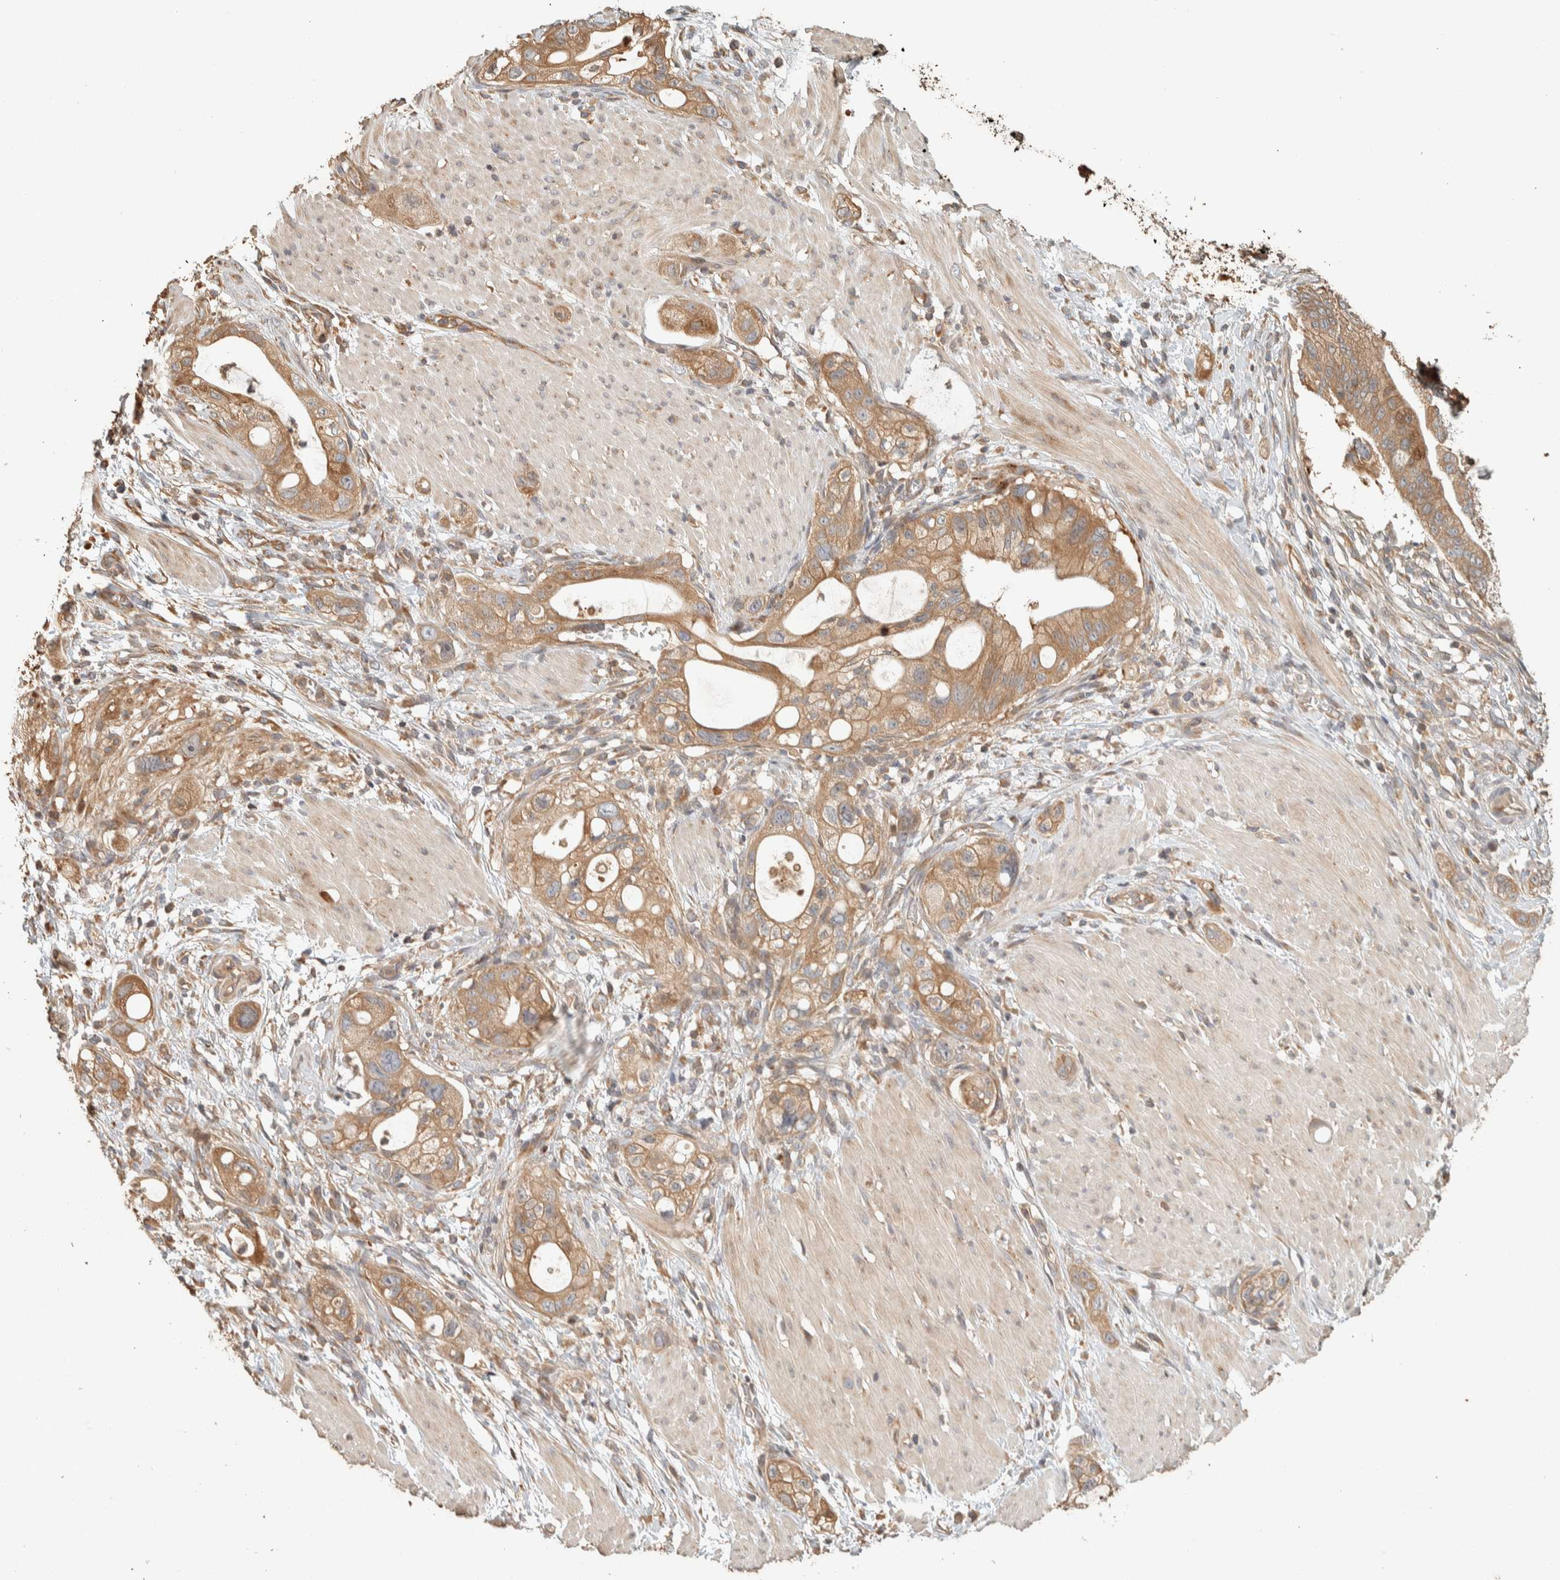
{"staining": {"intensity": "moderate", "quantity": ">75%", "location": "cytoplasmic/membranous"}, "tissue": "stomach cancer", "cell_type": "Tumor cells", "image_type": "cancer", "snomed": [{"axis": "morphology", "description": "Adenocarcinoma, NOS"}, {"axis": "topography", "description": "Stomach"}, {"axis": "topography", "description": "Stomach, lower"}], "caption": "Human stomach cancer (adenocarcinoma) stained with a brown dye demonstrates moderate cytoplasmic/membranous positive expression in about >75% of tumor cells.", "gene": "EXOC7", "patient": {"sex": "female", "age": 48}}